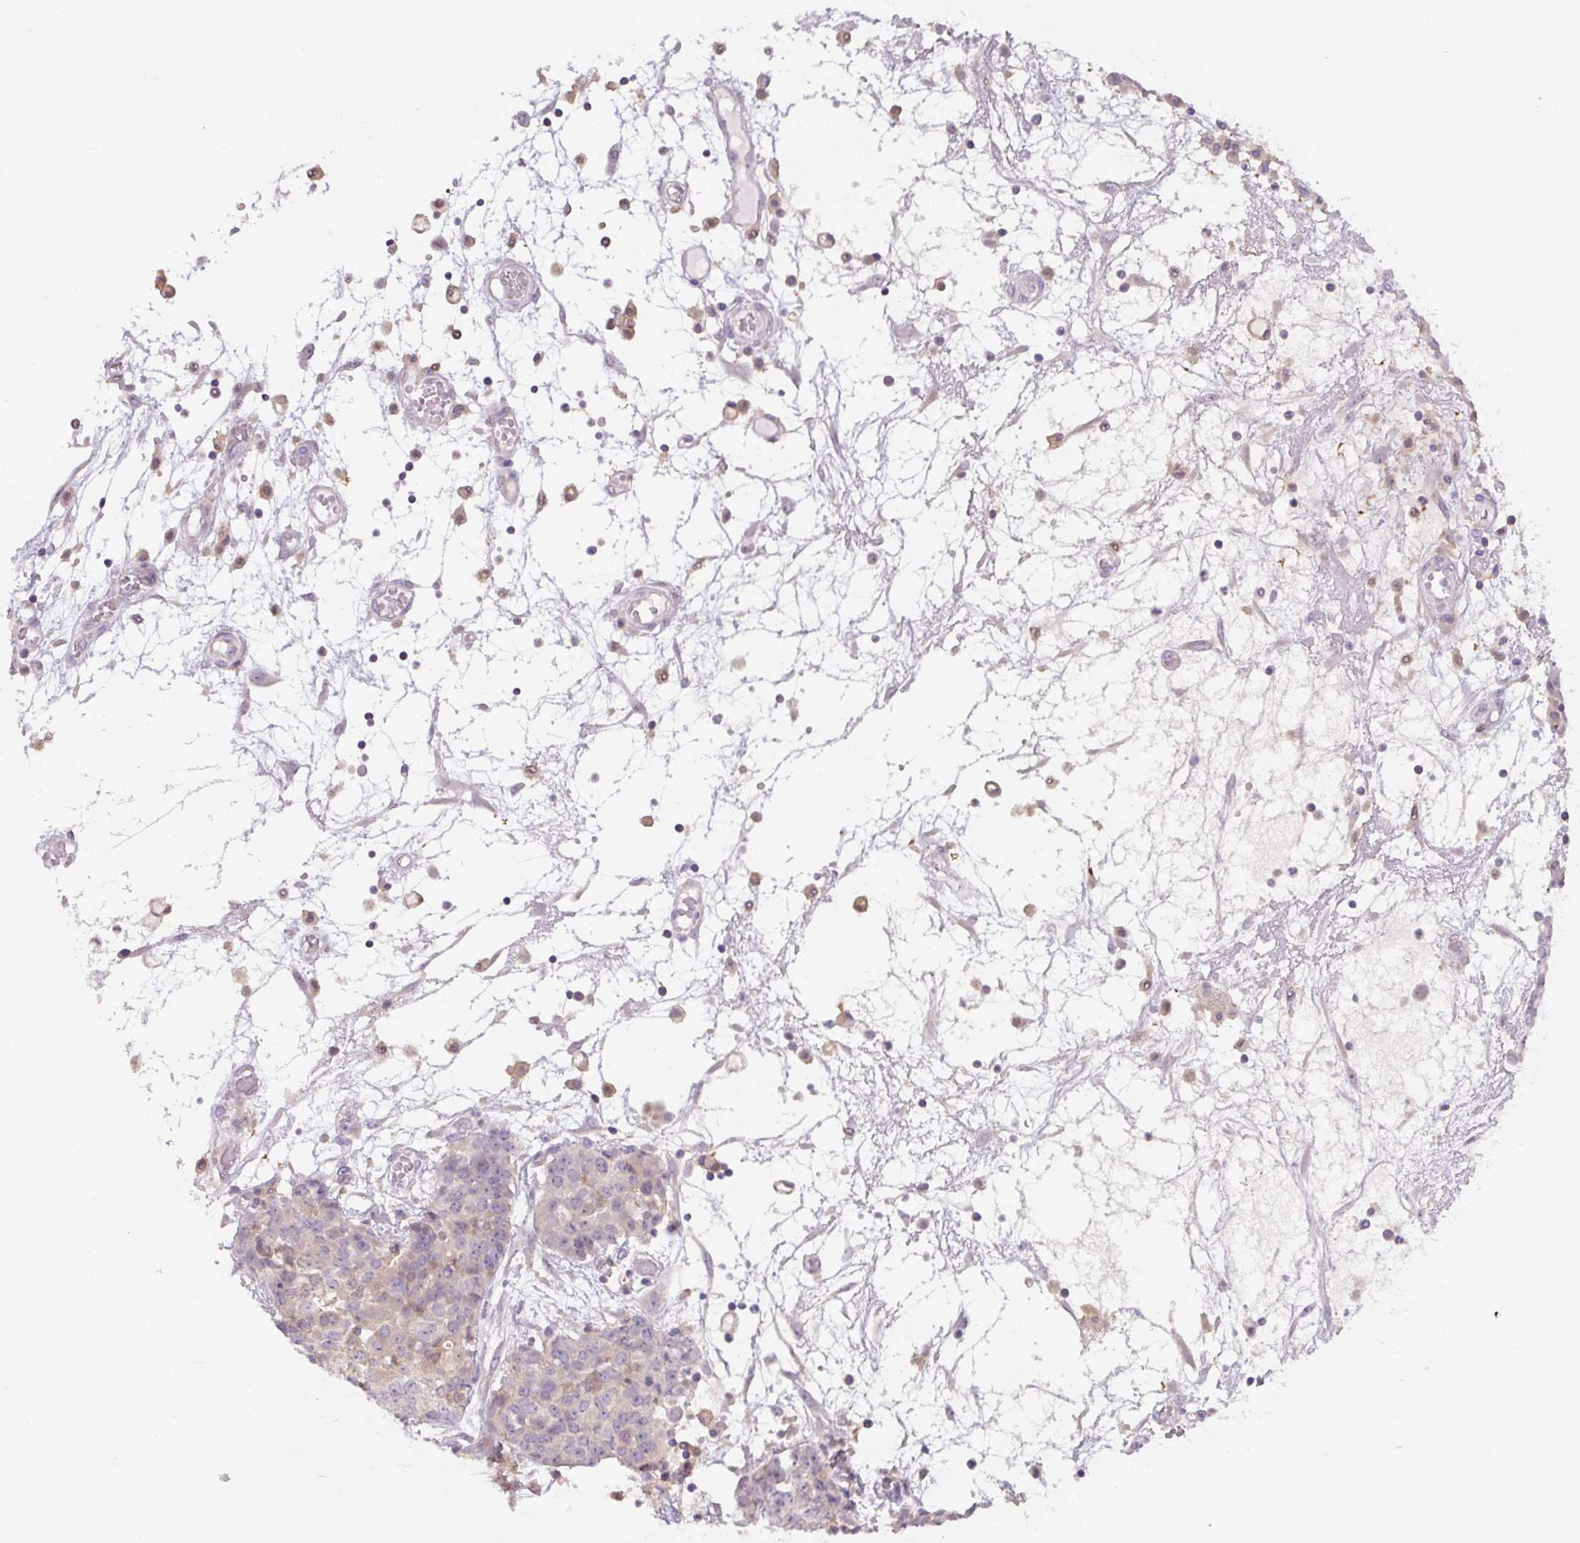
{"staining": {"intensity": "negative", "quantity": "none", "location": "none"}, "tissue": "ovarian cancer", "cell_type": "Tumor cells", "image_type": "cancer", "snomed": [{"axis": "morphology", "description": "Cystadenocarcinoma, serous, NOS"}, {"axis": "topography", "description": "Soft tissue"}, {"axis": "topography", "description": "Ovary"}], "caption": "Immunohistochemical staining of ovarian cancer demonstrates no significant staining in tumor cells.", "gene": "SPSB2", "patient": {"sex": "female", "age": 57}}